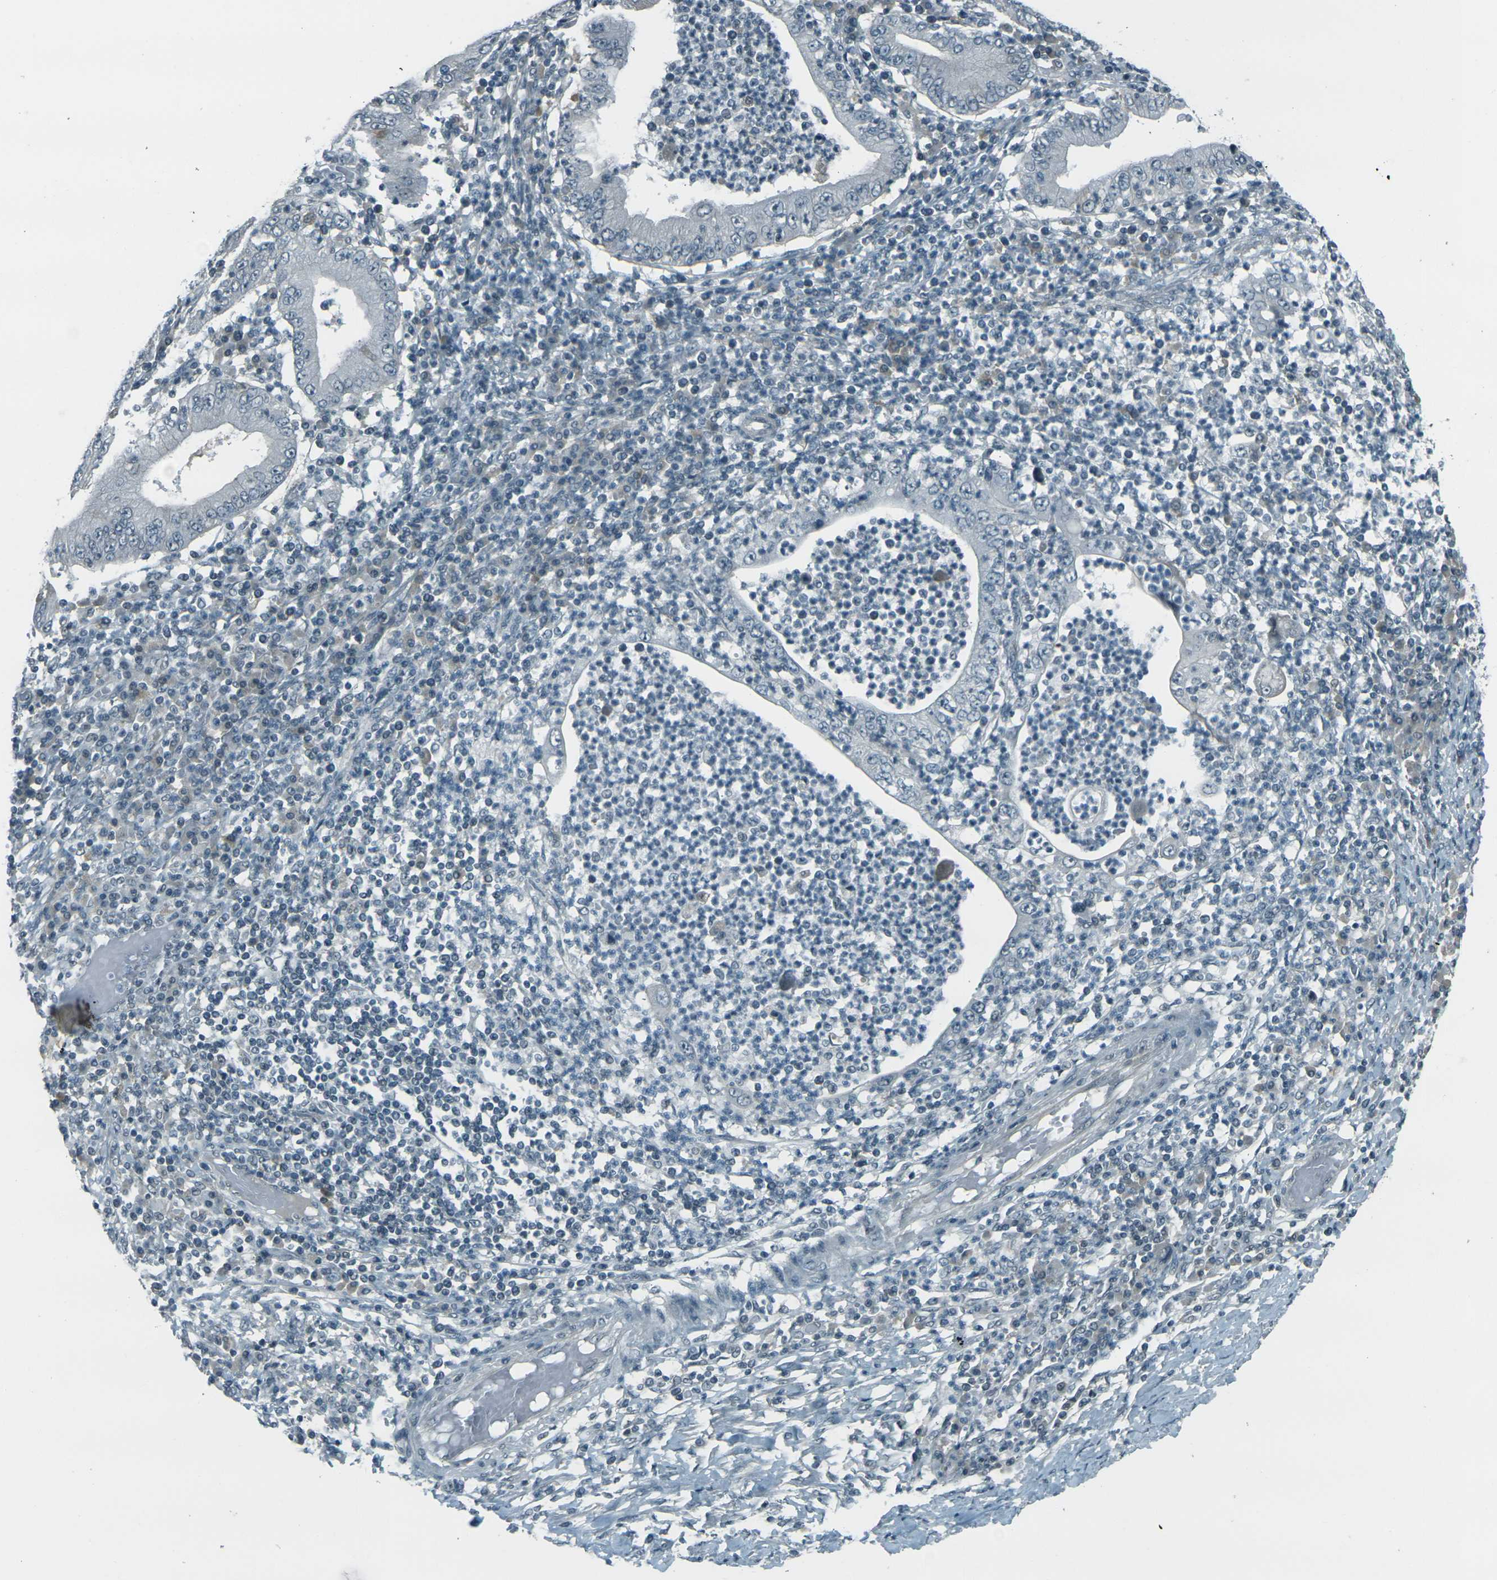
{"staining": {"intensity": "negative", "quantity": "none", "location": "none"}, "tissue": "stomach cancer", "cell_type": "Tumor cells", "image_type": "cancer", "snomed": [{"axis": "morphology", "description": "Normal tissue, NOS"}, {"axis": "morphology", "description": "Adenocarcinoma, NOS"}, {"axis": "topography", "description": "Esophagus"}, {"axis": "topography", "description": "Stomach, upper"}, {"axis": "topography", "description": "Peripheral nerve tissue"}], "caption": "Immunohistochemistry image of neoplastic tissue: stomach cancer stained with DAB (3,3'-diaminobenzidine) reveals no significant protein positivity in tumor cells. Nuclei are stained in blue.", "gene": "GPR19", "patient": {"sex": "male", "age": 62}}